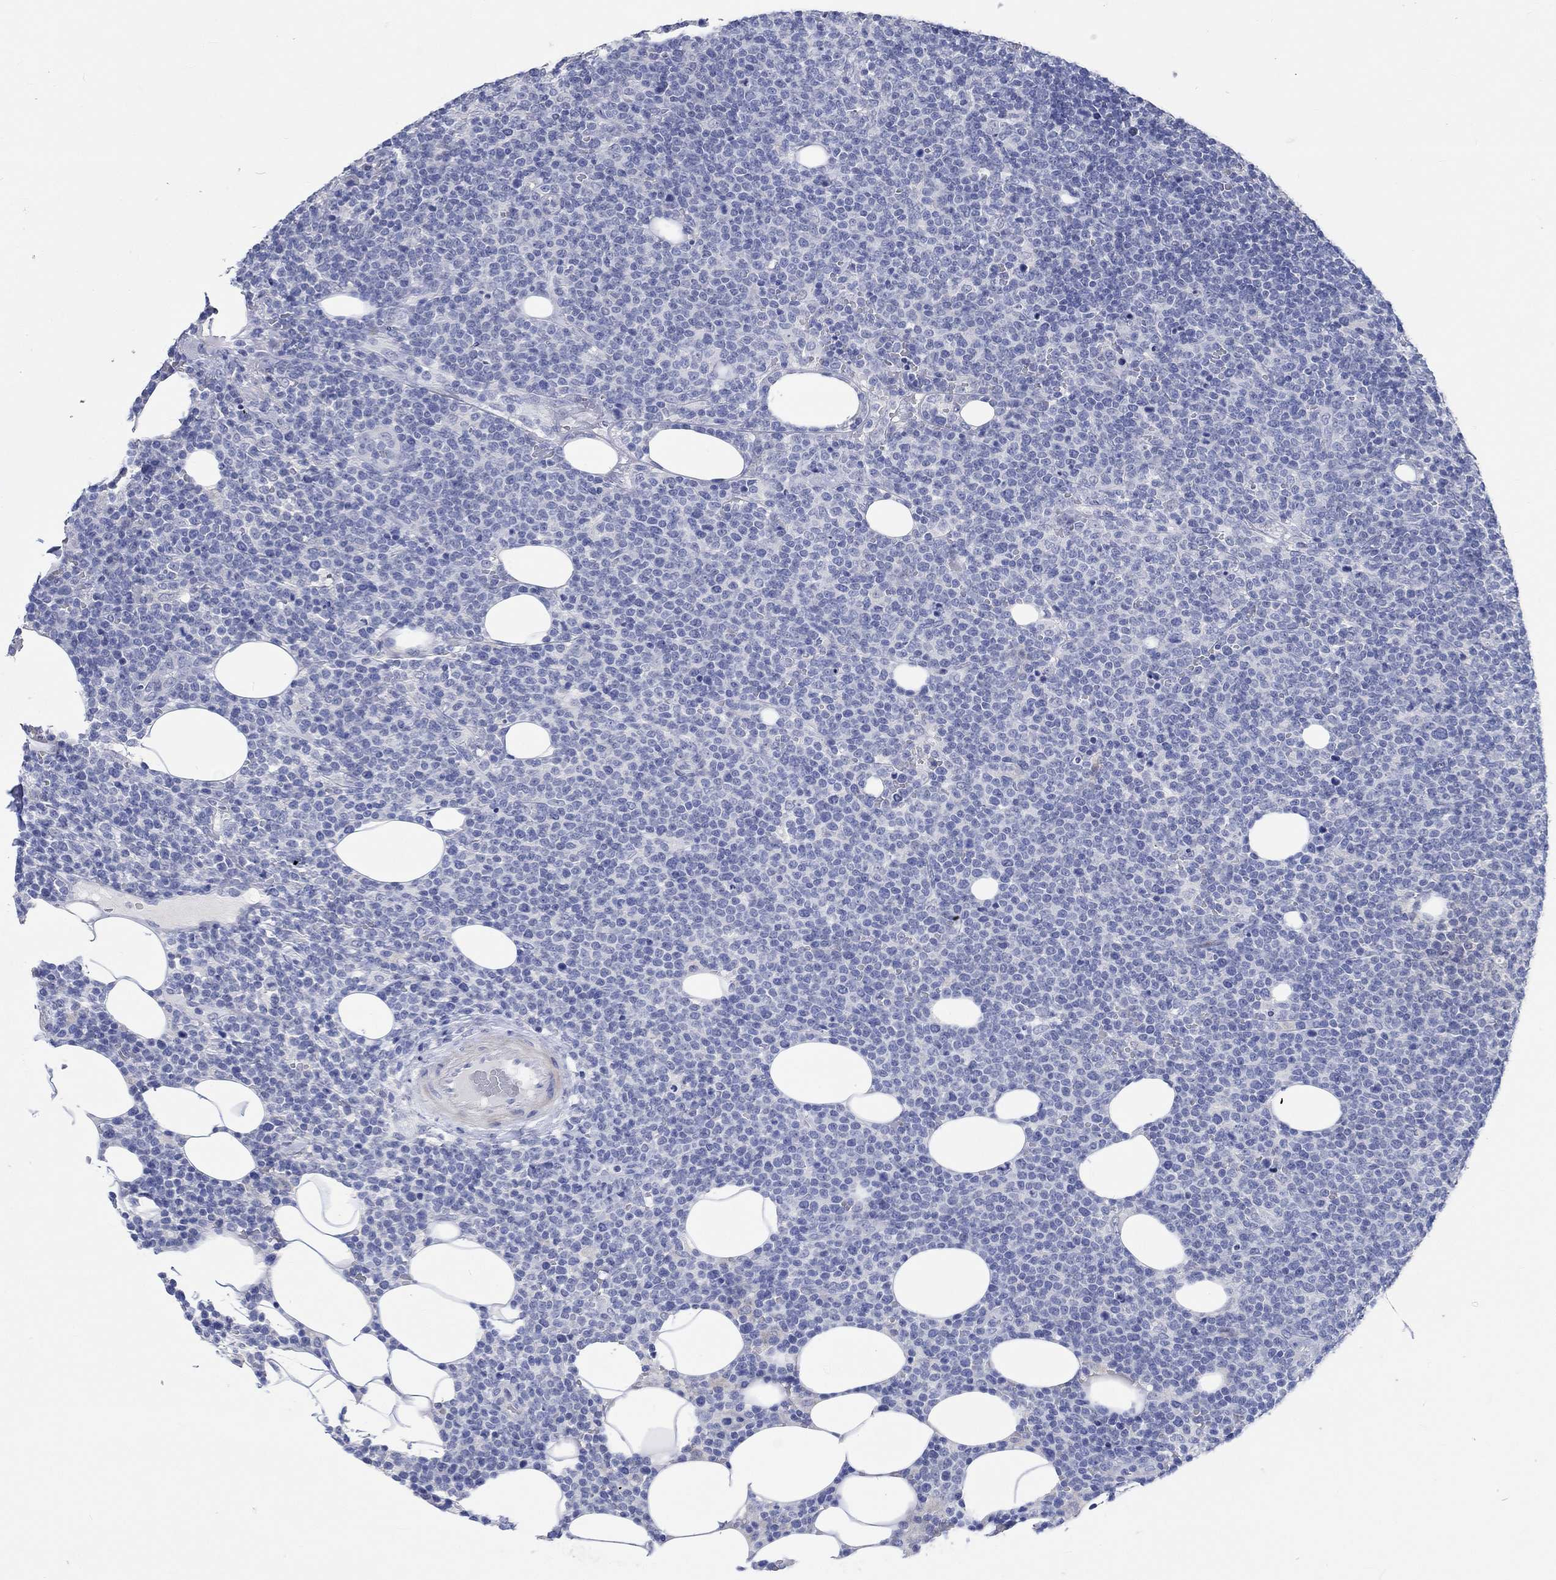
{"staining": {"intensity": "negative", "quantity": "none", "location": "none"}, "tissue": "lymphoma", "cell_type": "Tumor cells", "image_type": "cancer", "snomed": [{"axis": "morphology", "description": "Malignant lymphoma, non-Hodgkin's type, High grade"}, {"axis": "topography", "description": "Lymph node"}], "caption": "An immunohistochemistry (IHC) image of lymphoma is shown. There is no staining in tumor cells of lymphoma.", "gene": "C4orf47", "patient": {"sex": "male", "age": 61}}